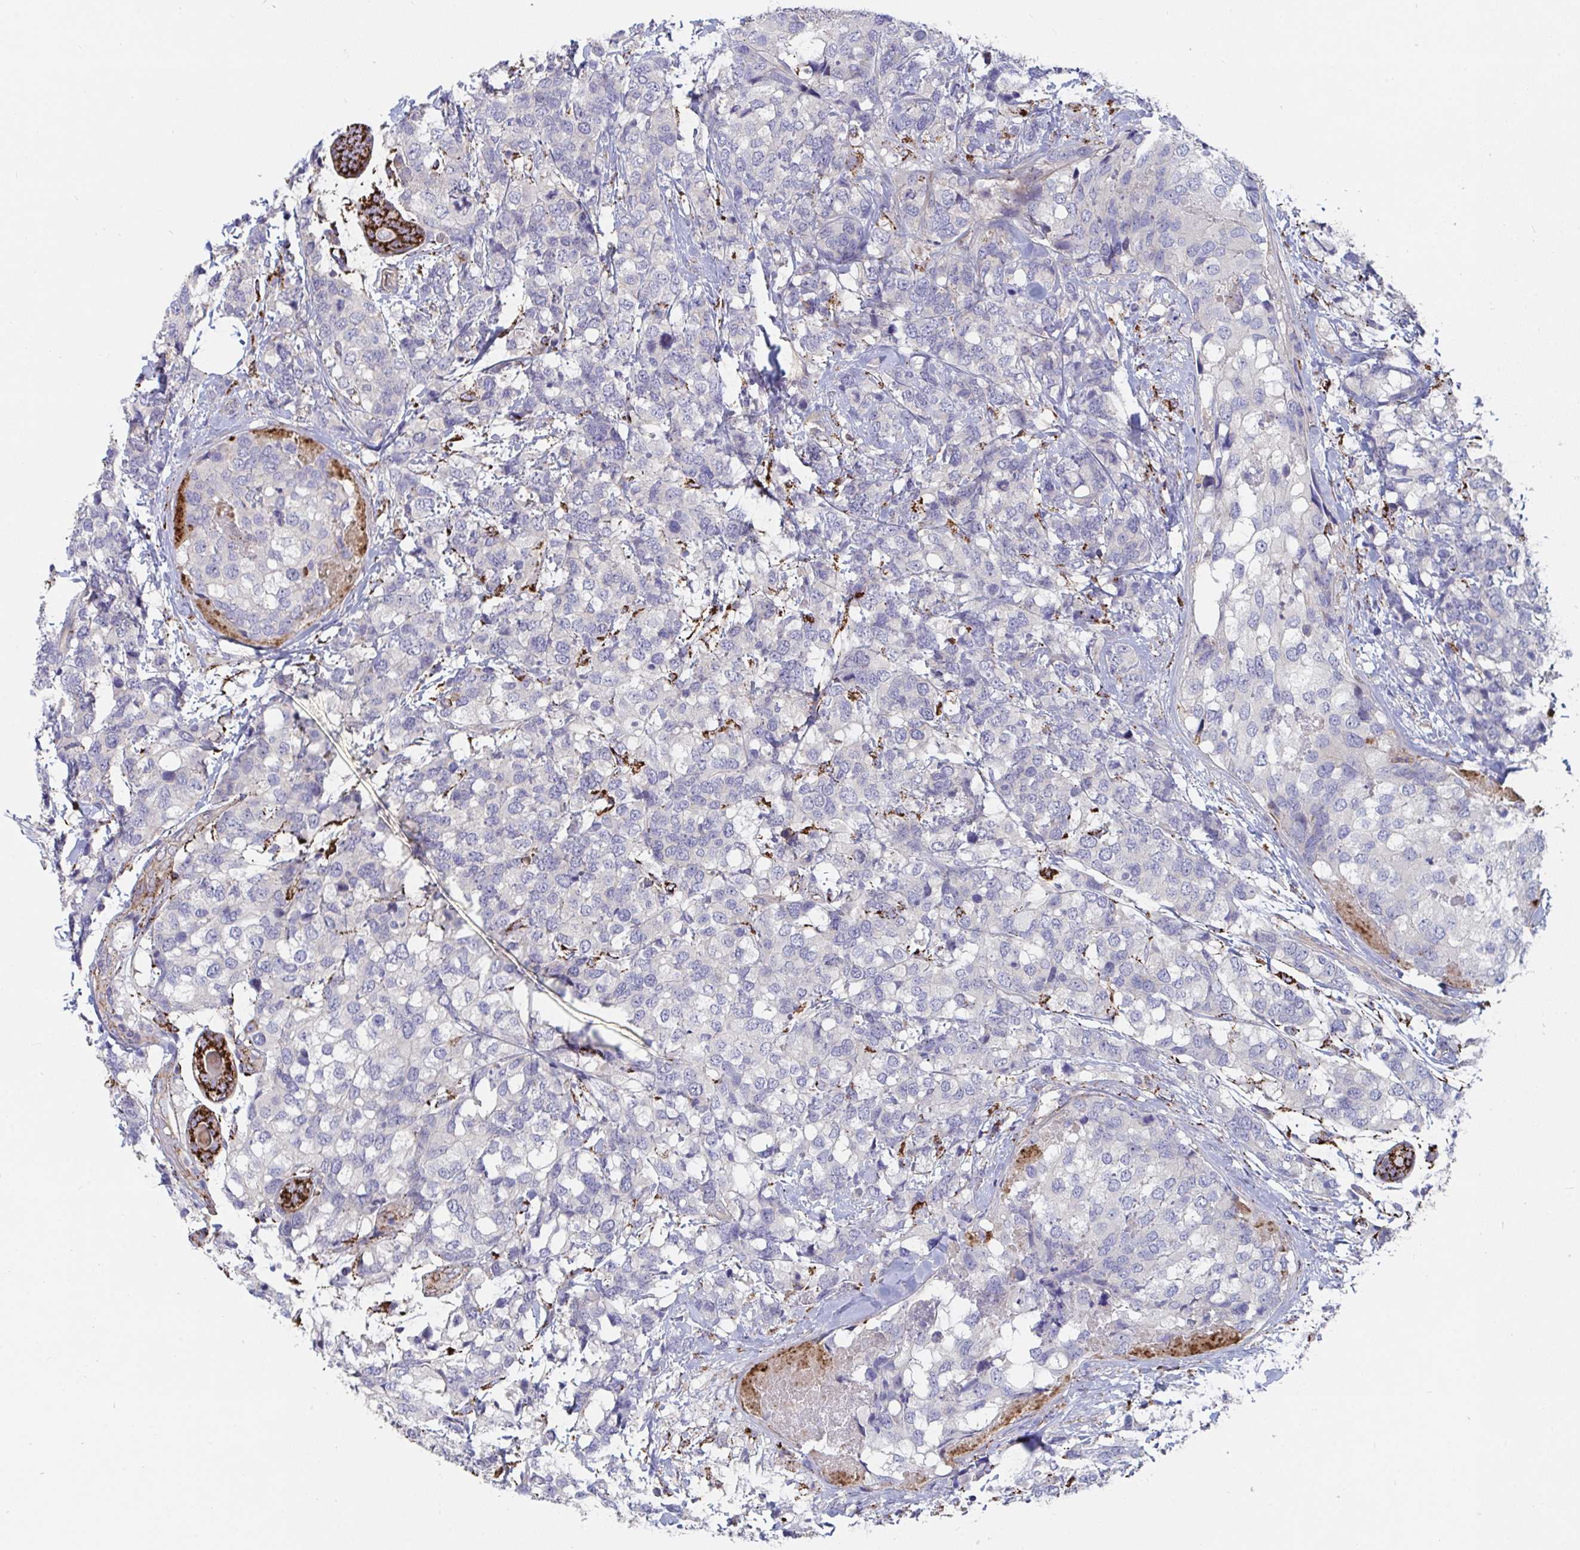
{"staining": {"intensity": "negative", "quantity": "none", "location": "none"}, "tissue": "breast cancer", "cell_type": "Tumor cells", "image_type": "cancer", "snomed": [{"axis": "morphology", "description": "Lobular carcinoma"}, {"axis": "topography", "description": "Breast"}], "caption": "The immunohistochemistry micrograph has no significant expression in tumor cells of breast cancer (lobular carcinoma) tissue.", "gene": "FAM156B", "patient": {"sex": "female", "age": 59}}